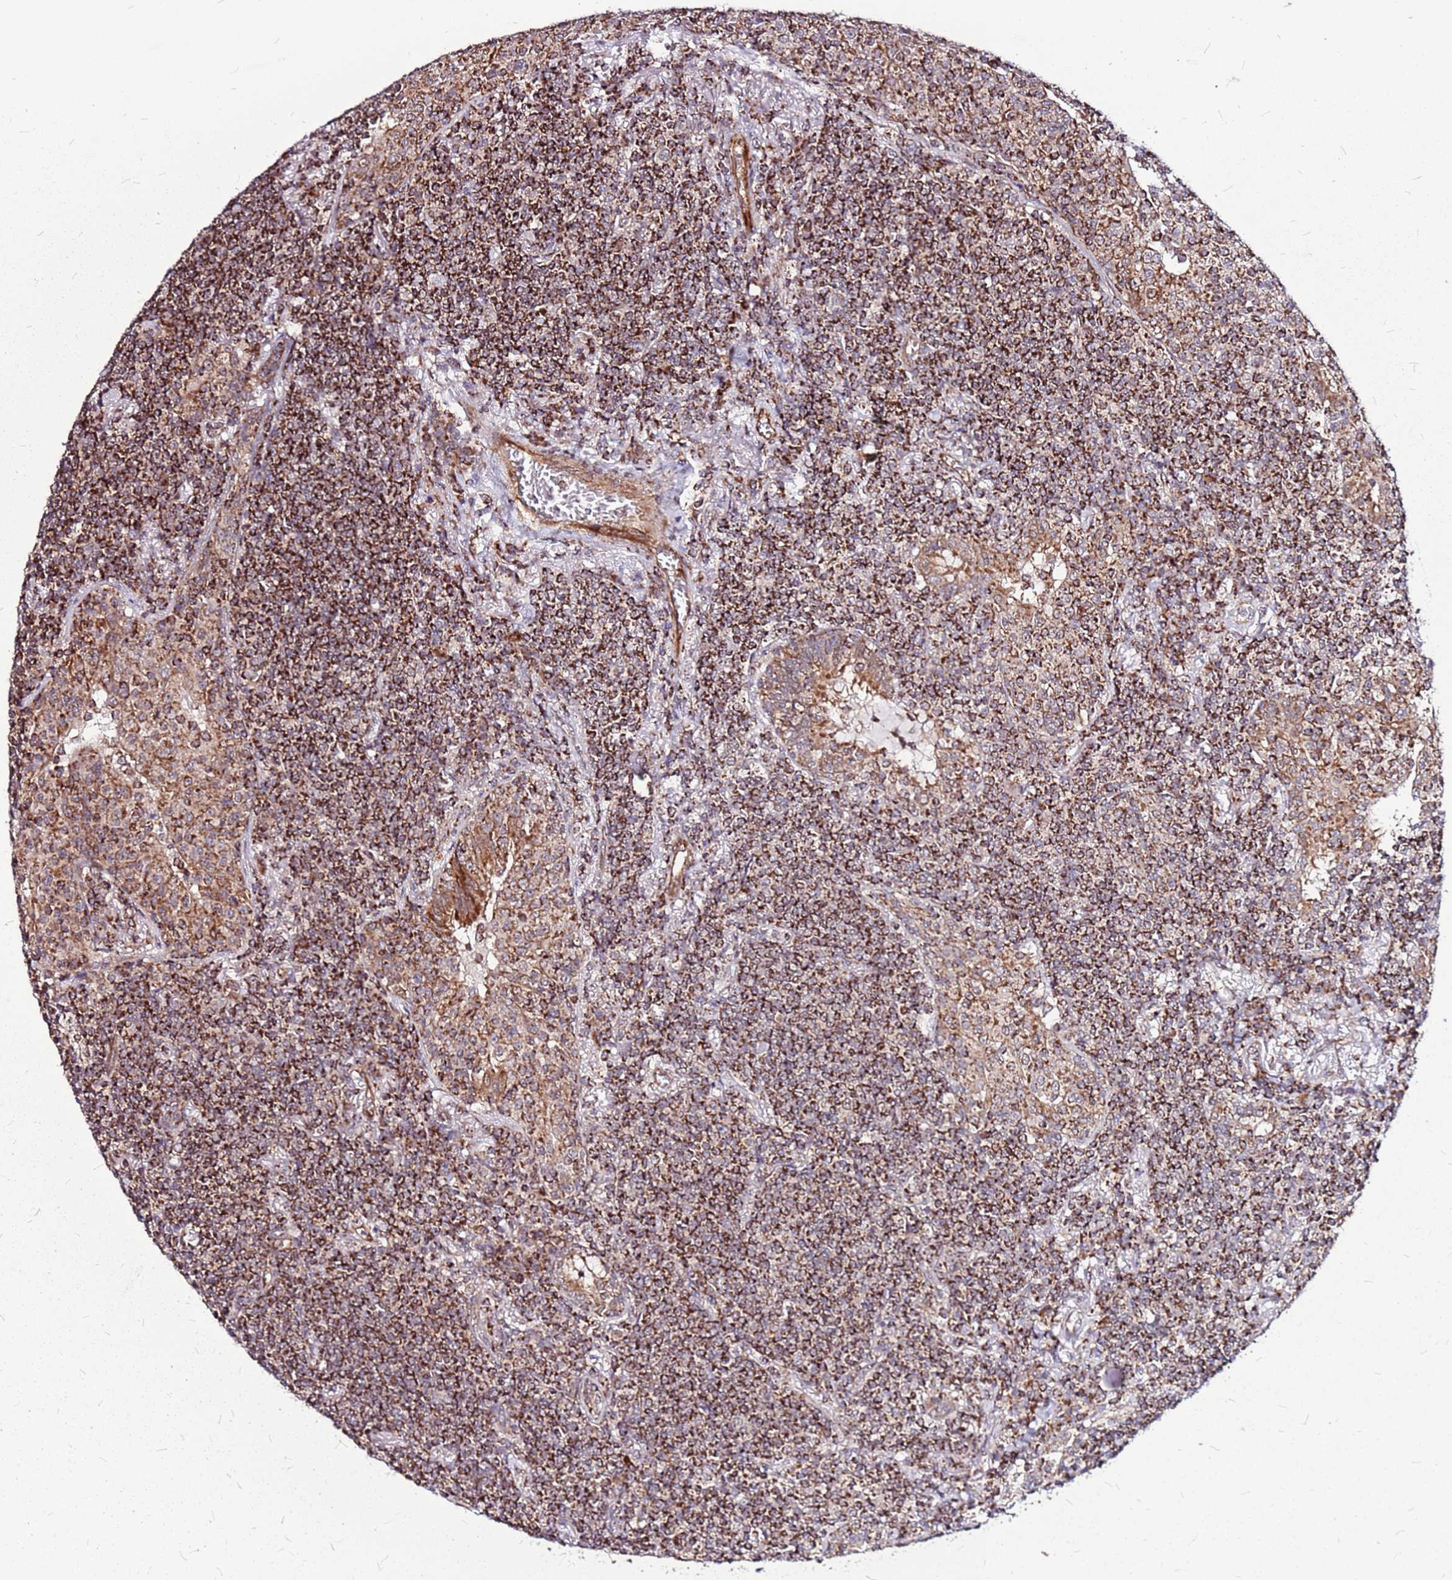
{"staining": {"intensity": "strong", "quantity": ">75%", "location": "cytoplasmic/membranous"}, "tissue": "lymphoma", "cell_type": "Tumor cells", "image_type": "cancer", "snomed": [{"axis": "morphology", "description": "Malignant lymphoma, non-Hodgkin's type, Low grade"}, {"axis": "topography", "description": "Lung"}], "caption": "Brown immunohistochemical staining in human lymphoma displays strong cytoplasmic/membranous positivity in about >75% of tumor cells. (DAB (3,3'-diaminobenzidine) IHC with brightfield microscopy, high magnification).", "gene": "OR51T1", "patient": {"sex": "female", "age": 71}}